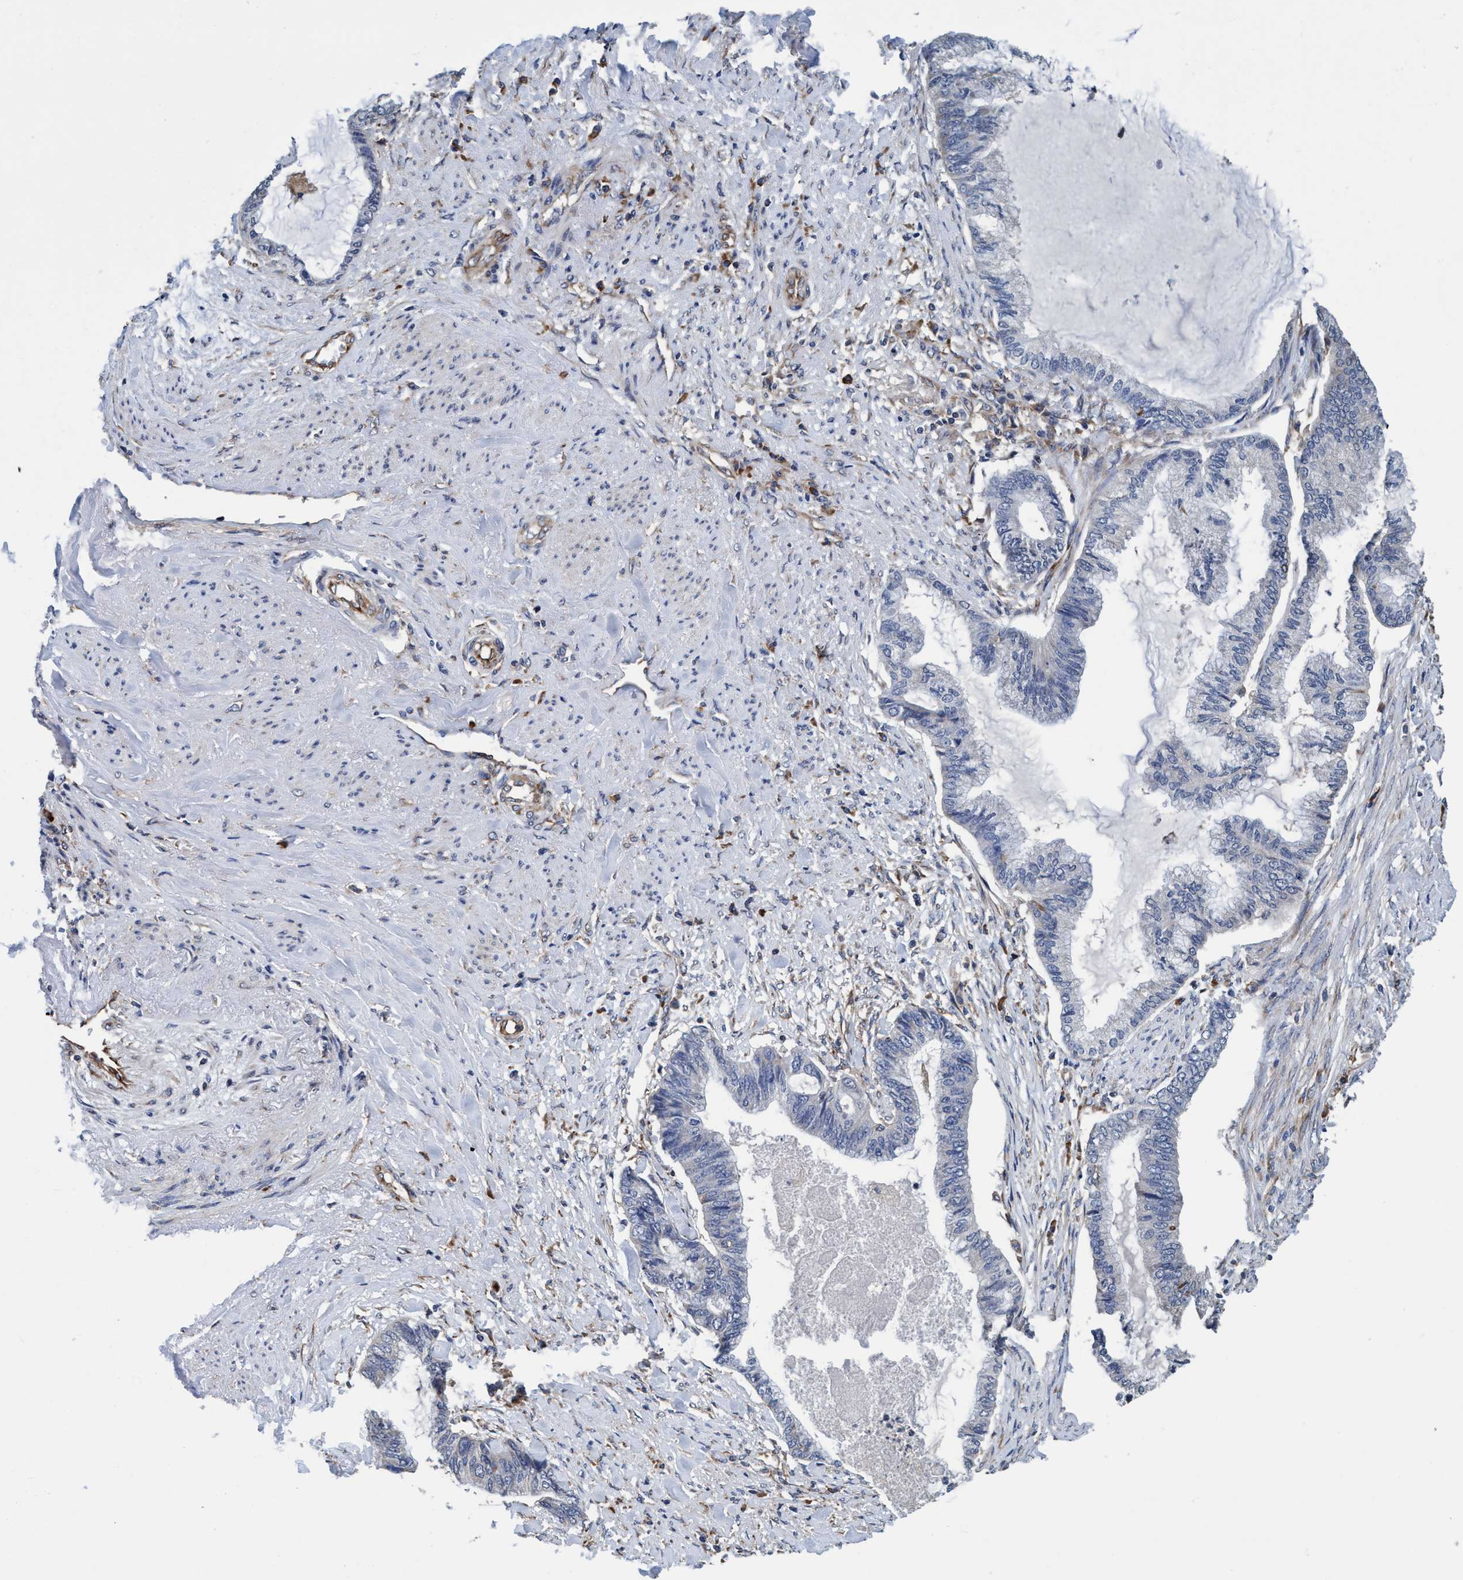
{"staining": {"intensity": "negative", "quantity": "none", "location": "none"}, "tissue": "endometrial cancer", "cell_type": "Tumor cells", "image_type": "cancer", "snomed": [{"axis": "morphology", "description": "Adenocarcinoma, NOS"}, {"axis": "topography", "description": "Endometrium"}], "caption": "This is an immunohistochemistry (IHC) image of endometrial adenocarcinoma. There is no positivity in tumor cells.", "gene": "ENDOG", "patient": {"sex": "female", "age": 86}}